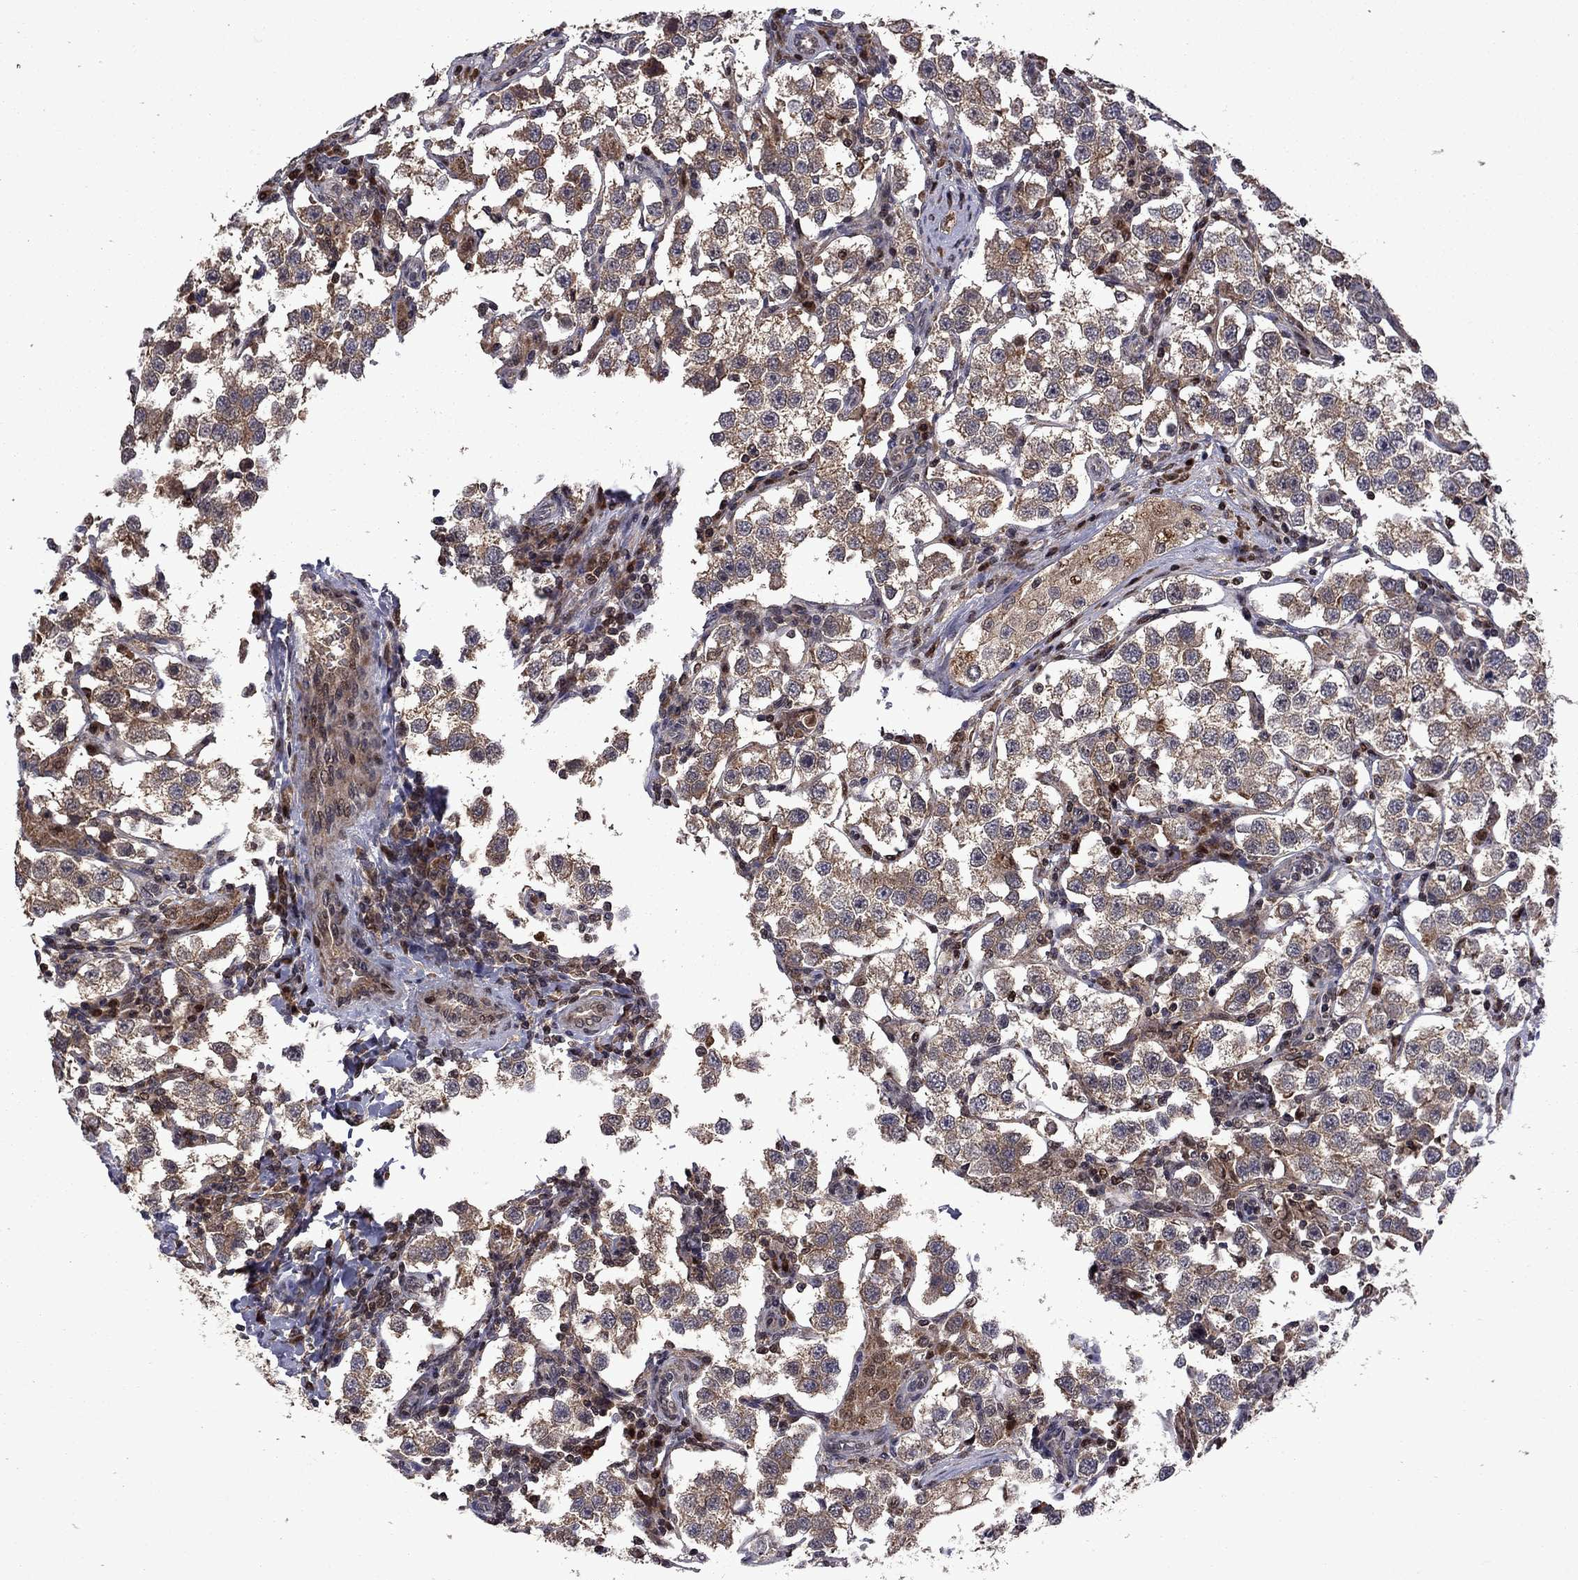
{"staining": {"intensity": "moderate", "quantity": "25%-75%", "location": "cytoplasmic/membranous"}, "tissue": "testis cancer", "cell_type": "Tumor cells", "image_type": "cancer", "snomed": [{"axis": "morphology", "description": "Seminoma, NOS"}, {"axis": "topography", "description": "Testis"}], "caption": "The immunohistochemical stain labels moderate cytoplasmic/membranous staining in tumor cells of seminoma (testis) tissue. Using DAB (3,3'-diaminobenzidine) (brown) and hematoxylin (blue) stains, captured at high magnification using brightfield microscopy.", "gene": "IPP", "patient": {"sex": "male", "age": 37}}